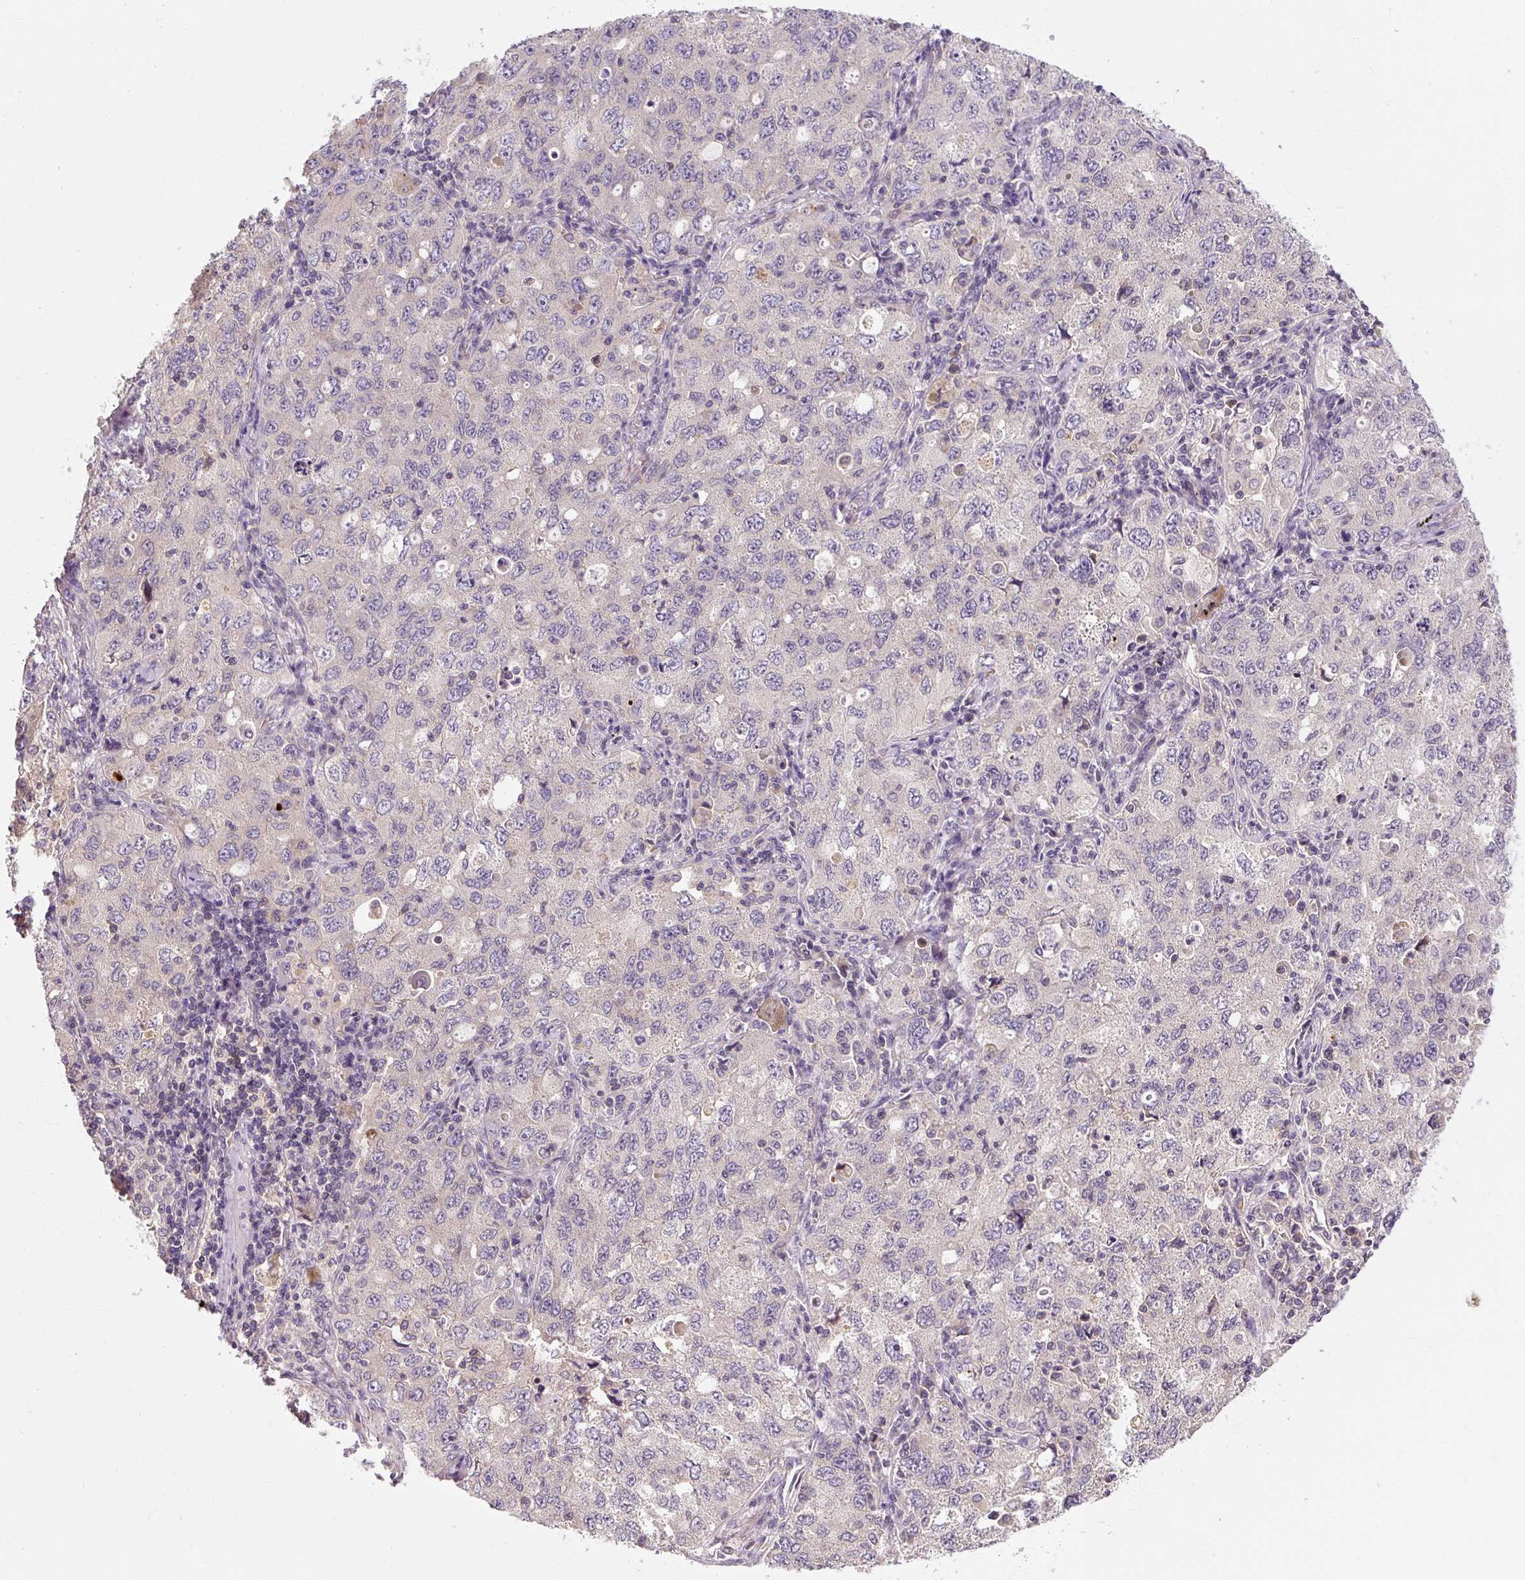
{"staining": {"intensity": "negative", "quantity": "none", "location": "none"}, "tissue": "lung cancer", "cell_type": "Tumor cells", "image_type": "cancer", "snomed": [{"axis": "morphology", "description": "Adenocarcinoma, NOS"}, {"axis": "topography", "description": "Lung"}], "caption": "The histopathology image reveals no significant expression in tumor cells of adenocarcinoma (lung).", "gene": "RB1CC1", "patient": {"sex": "female", "age": 57}}